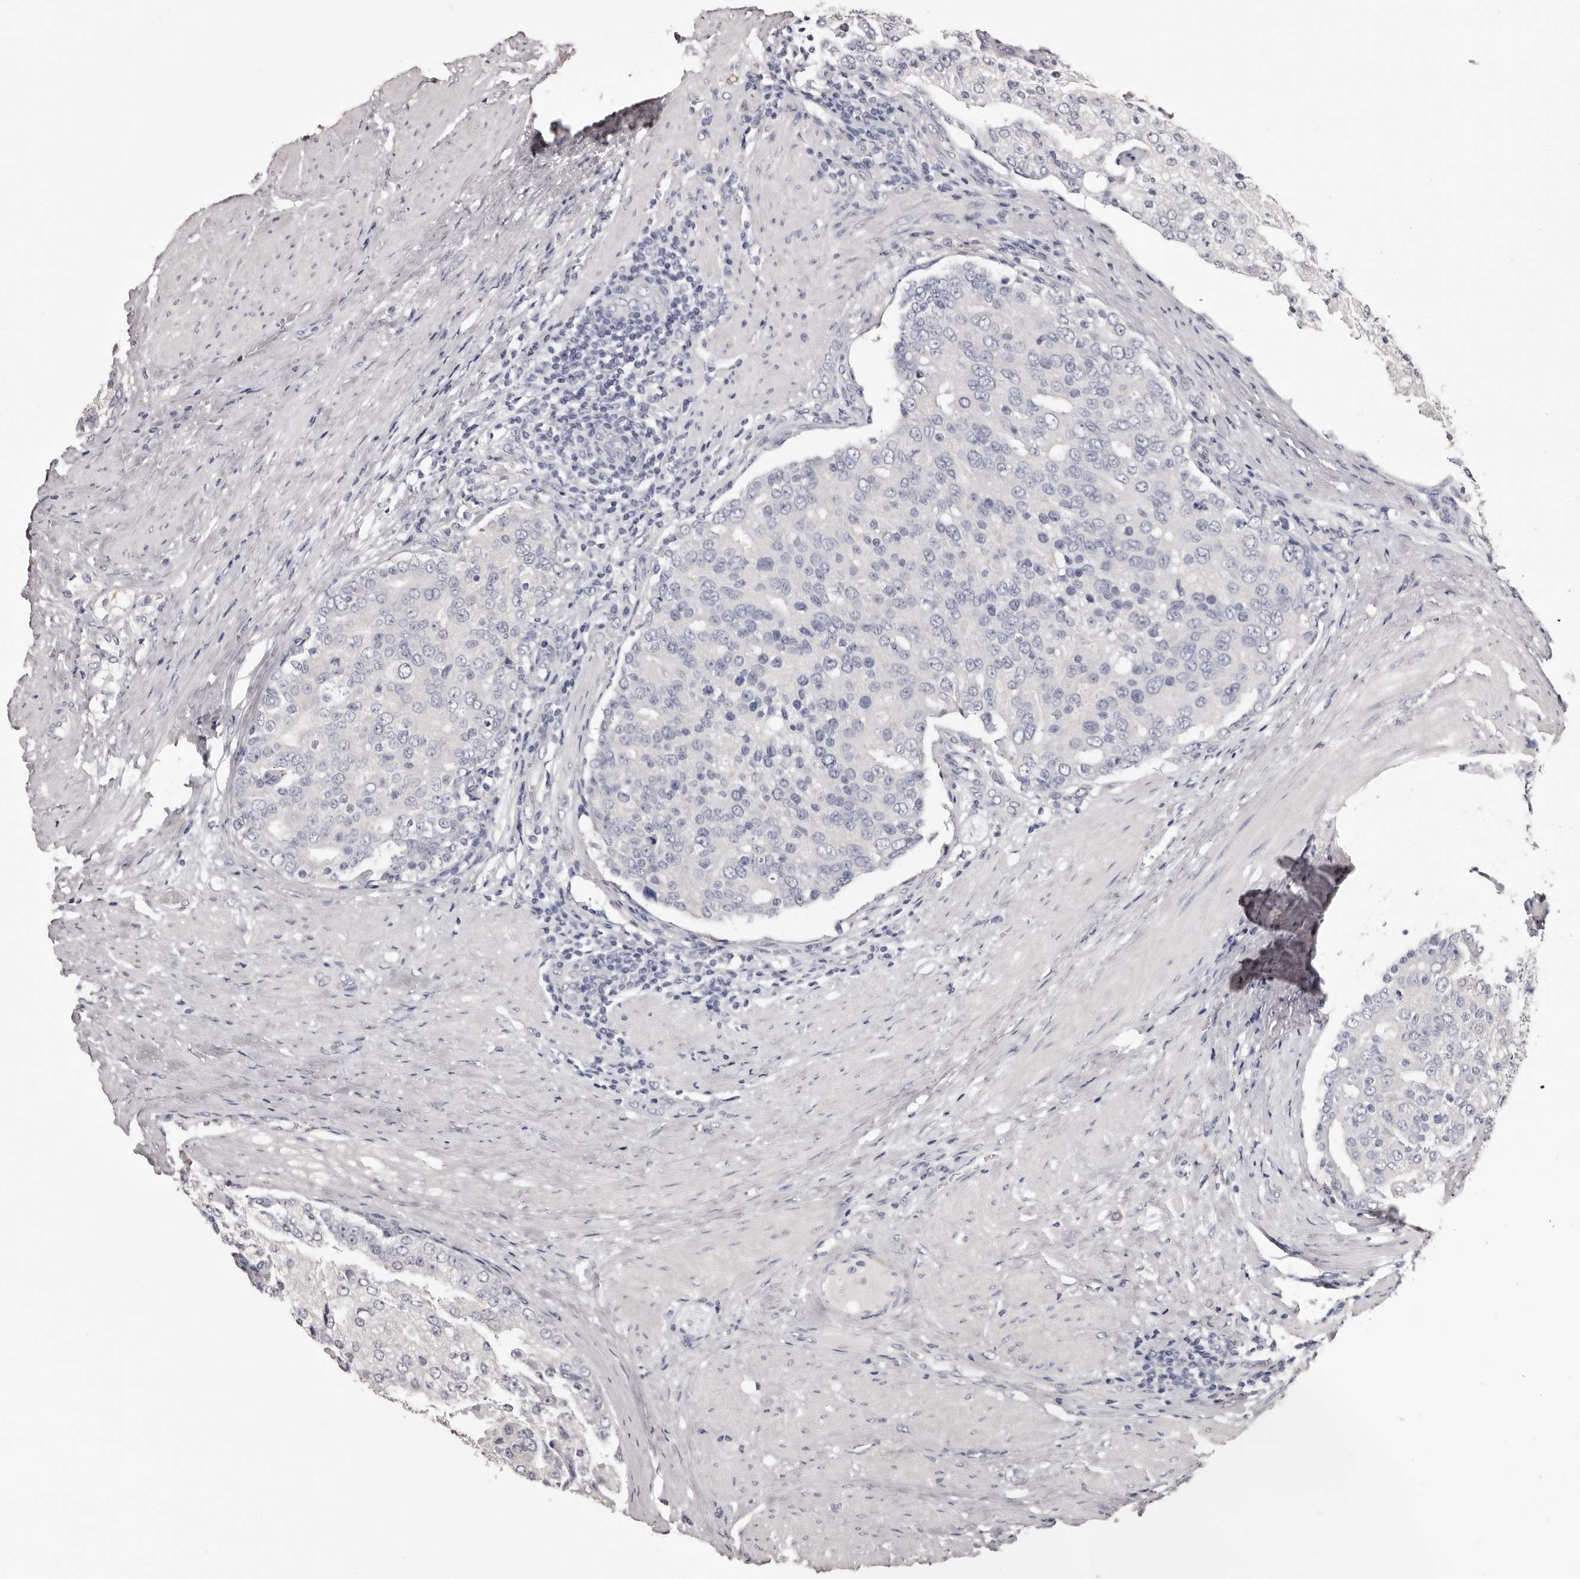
{"staining": {"intensity": "negative", "quantity": "none", "location": "none"}, "tissue": "prostate cancer", "cell_type": "Tumor cells", "image_type": "cancer", "snomed": [{"axis": "morphology", "description": "Adenocarcinoma, High grade"}, {"axis": "topography", "description": "Prostate"}], "caption": "Prostate adenocarcinoma (high-grade) was stained to show a protein in brown. There is no significant staining in tumor cells. (DAB (3,3'-diaminobenzidine) immunohistochemistry (IHC) with hematoxylin counter stain).", "gene": "ETNK1", "patient": {"sex": "male", "age": 50}}